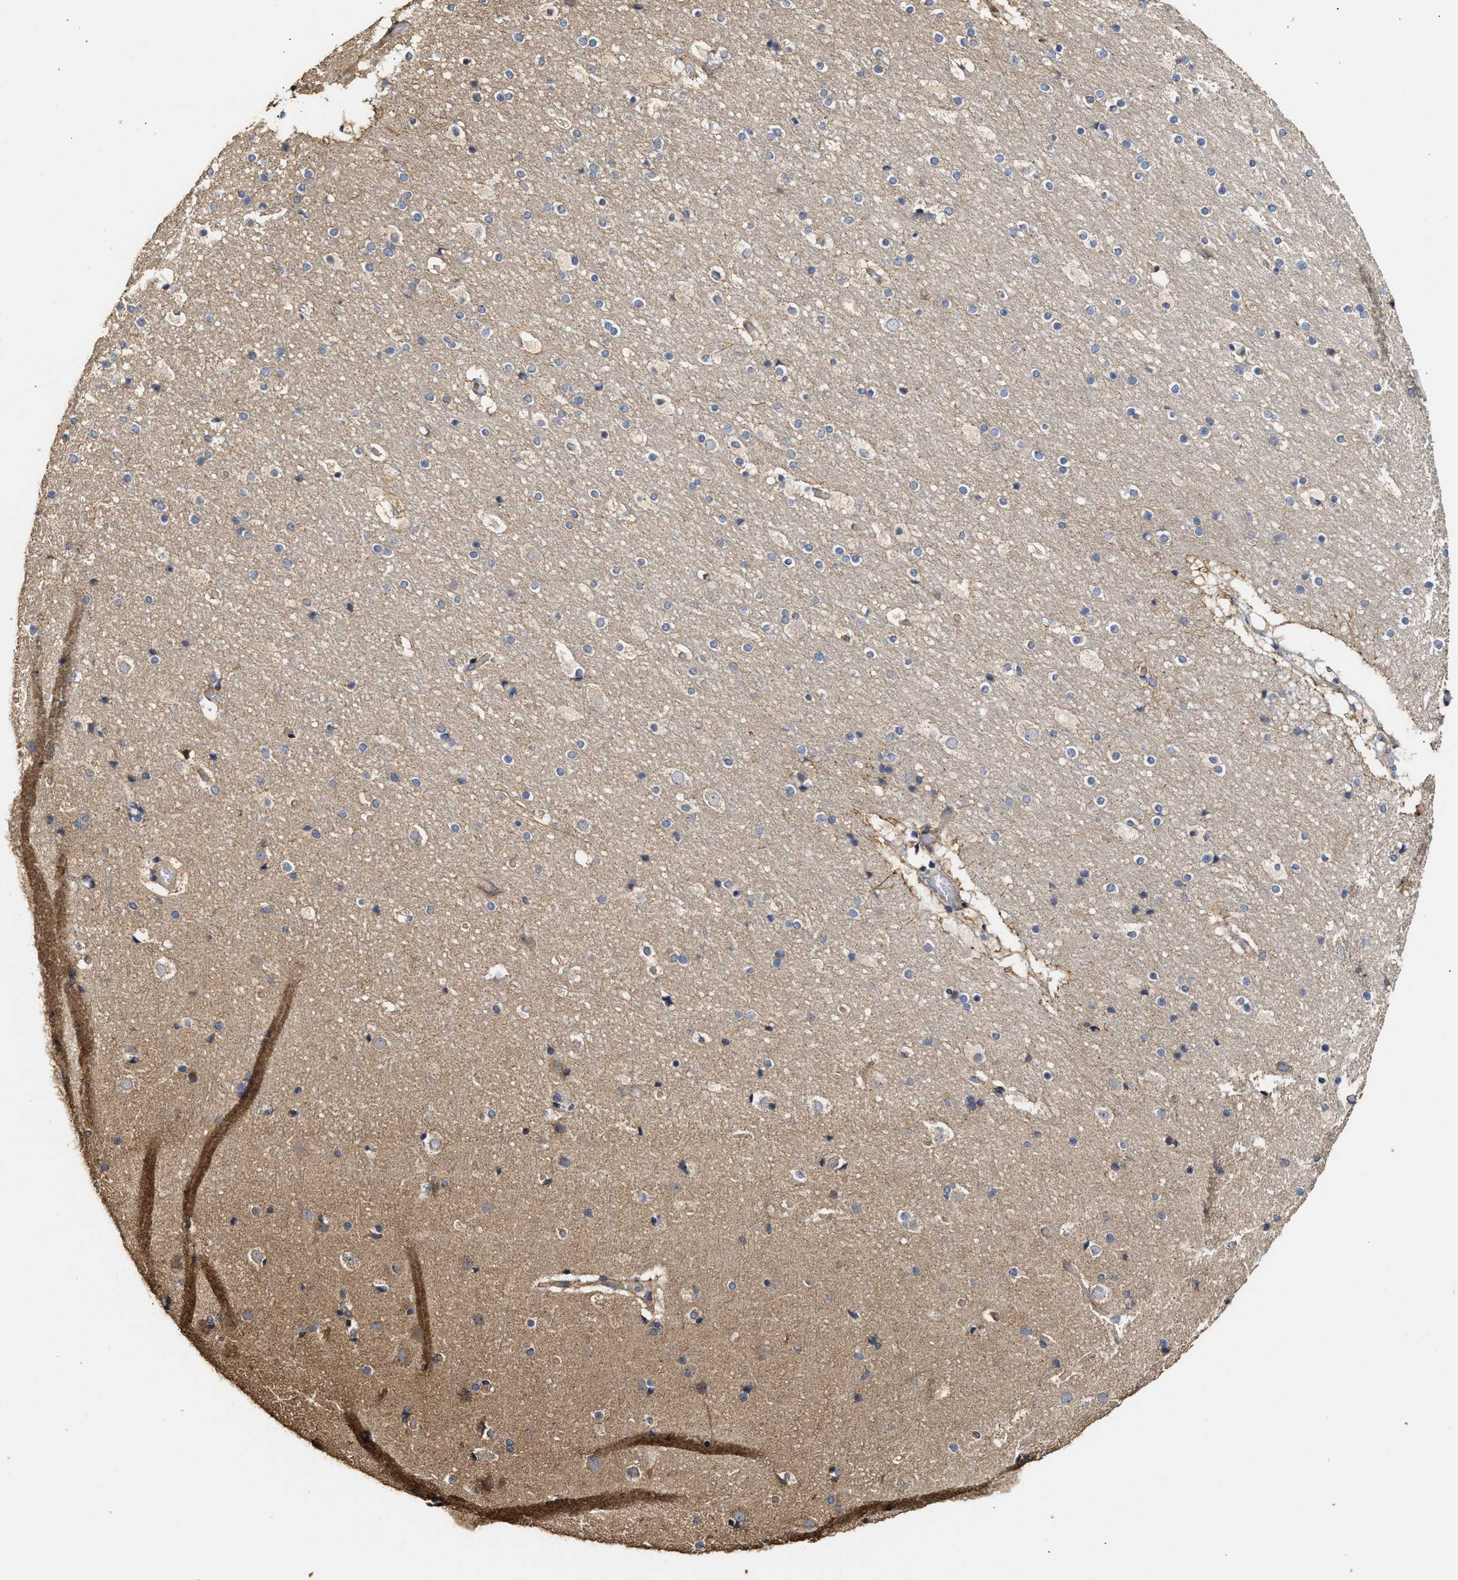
{"staining": {"intensity": "negative", "quantity": "none", "location": "none"}, "tissue": "cerebral cortex", "cell_type": "Endothelial cells", "image_type": "normal", "snomed": [{"axis": "morphology", "description": "Normal tissue, NOS"}, {"axis": "topography", "description": "Cerebral cortex"}], "caption": "High magnification brightfield microscopy of benign cerebral cortex stained with DAB (brown) and counterstained with hematoxylin (blue): endothelial cells show no significant positivity.", "gene": "NAV1", "patient": {"sex": "male", "age": 57}}